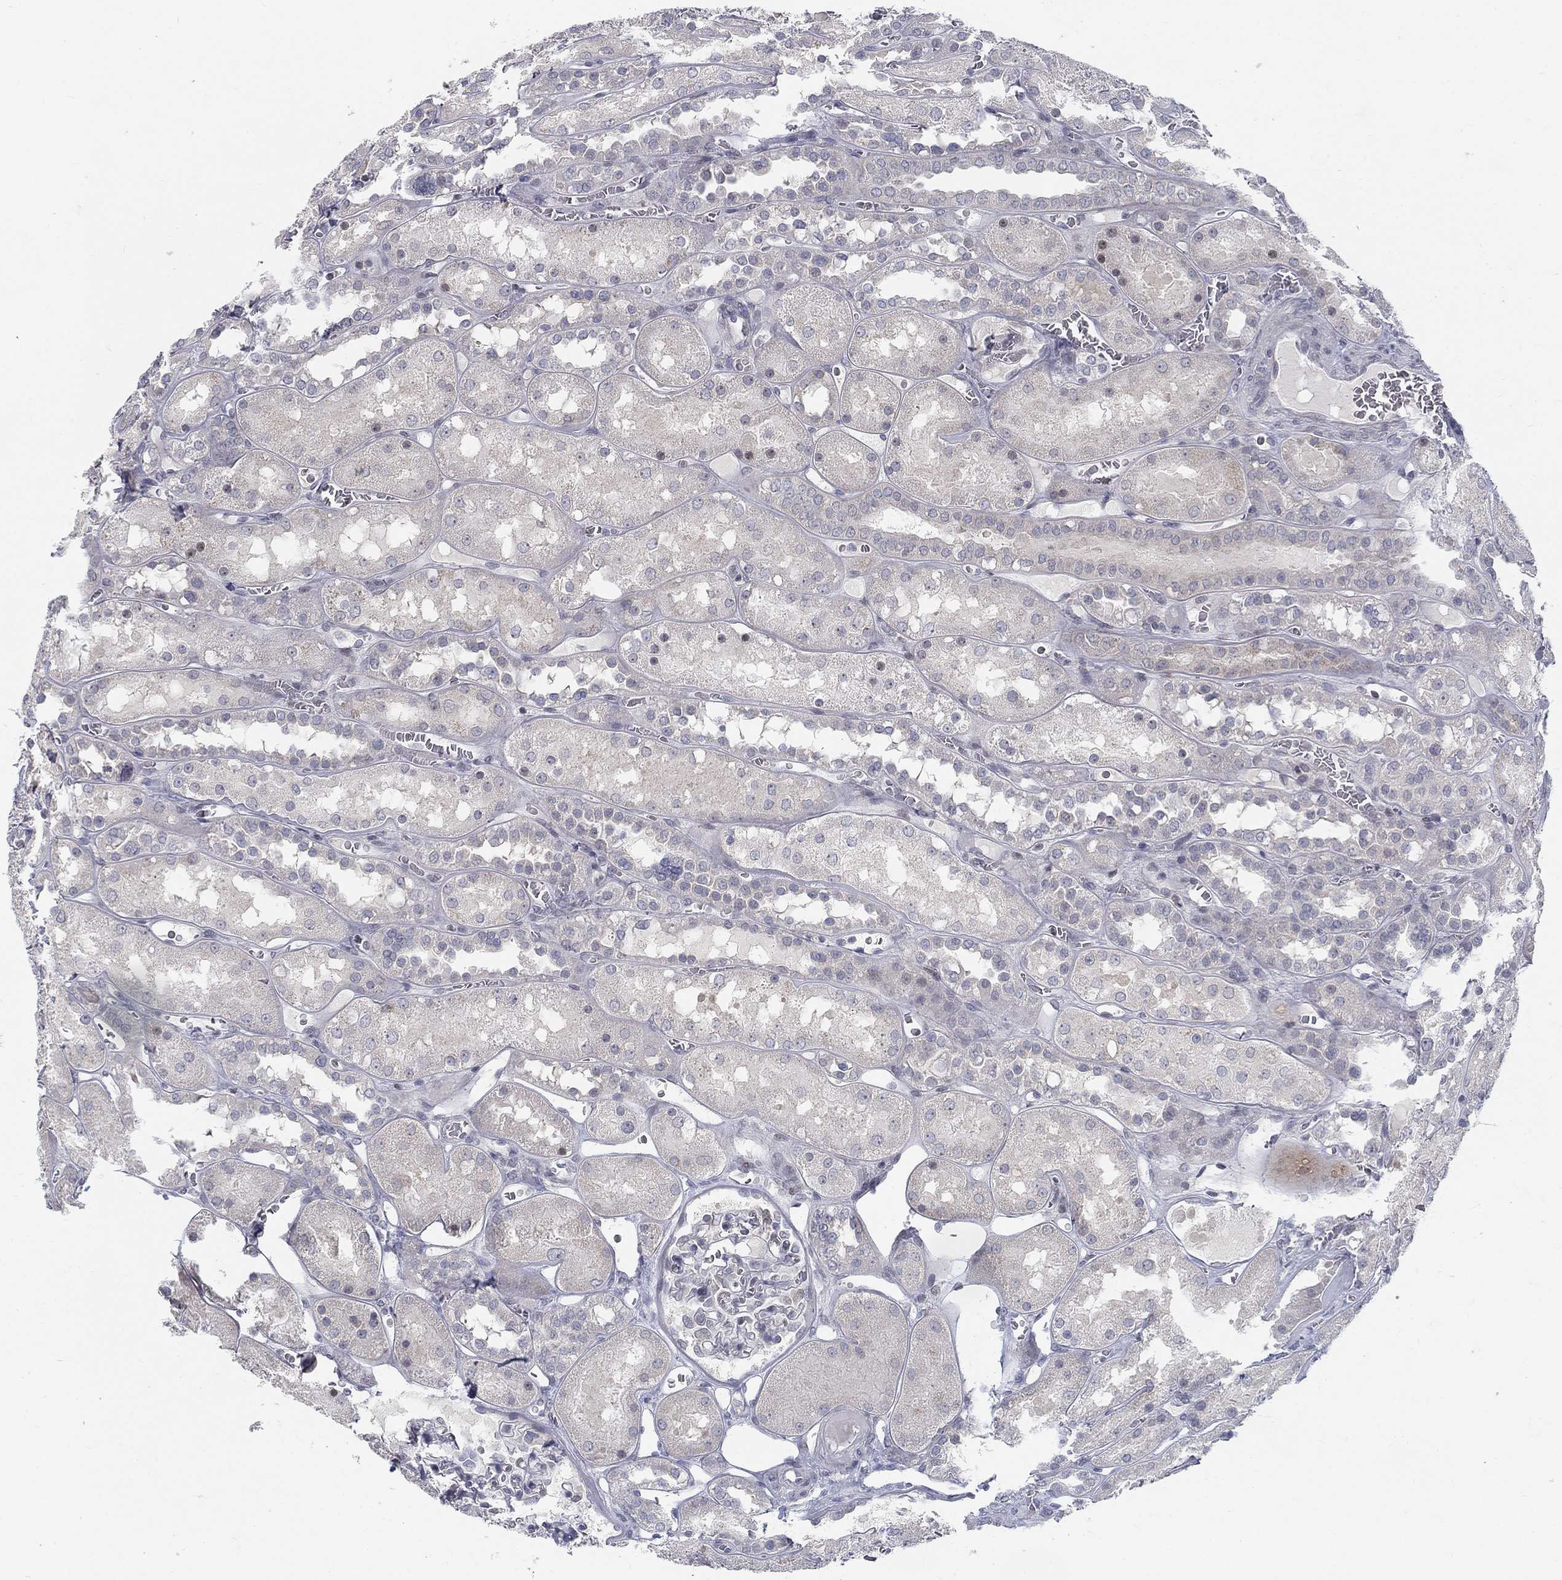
{"staining": {"intensity": "negative", "quantity": "none", "location": "none"}, "tissue": "kidney", "cell_type": "Cells in glomeruli", "image_type": "normal", "snomed": [{"axis": "morphology", "description": "Normal tissue, NOS"}, {"axis": "topography", "description": "Kidney"}], "caption": "High power microscopy histopathology image of an immunohistochemistry (IHC) photomicrograph of normal kidney, revealing no significant staining in cells in glomeruli.", "gene": "ATP1A3", "patient": {"sex": "male", "age": 73}}